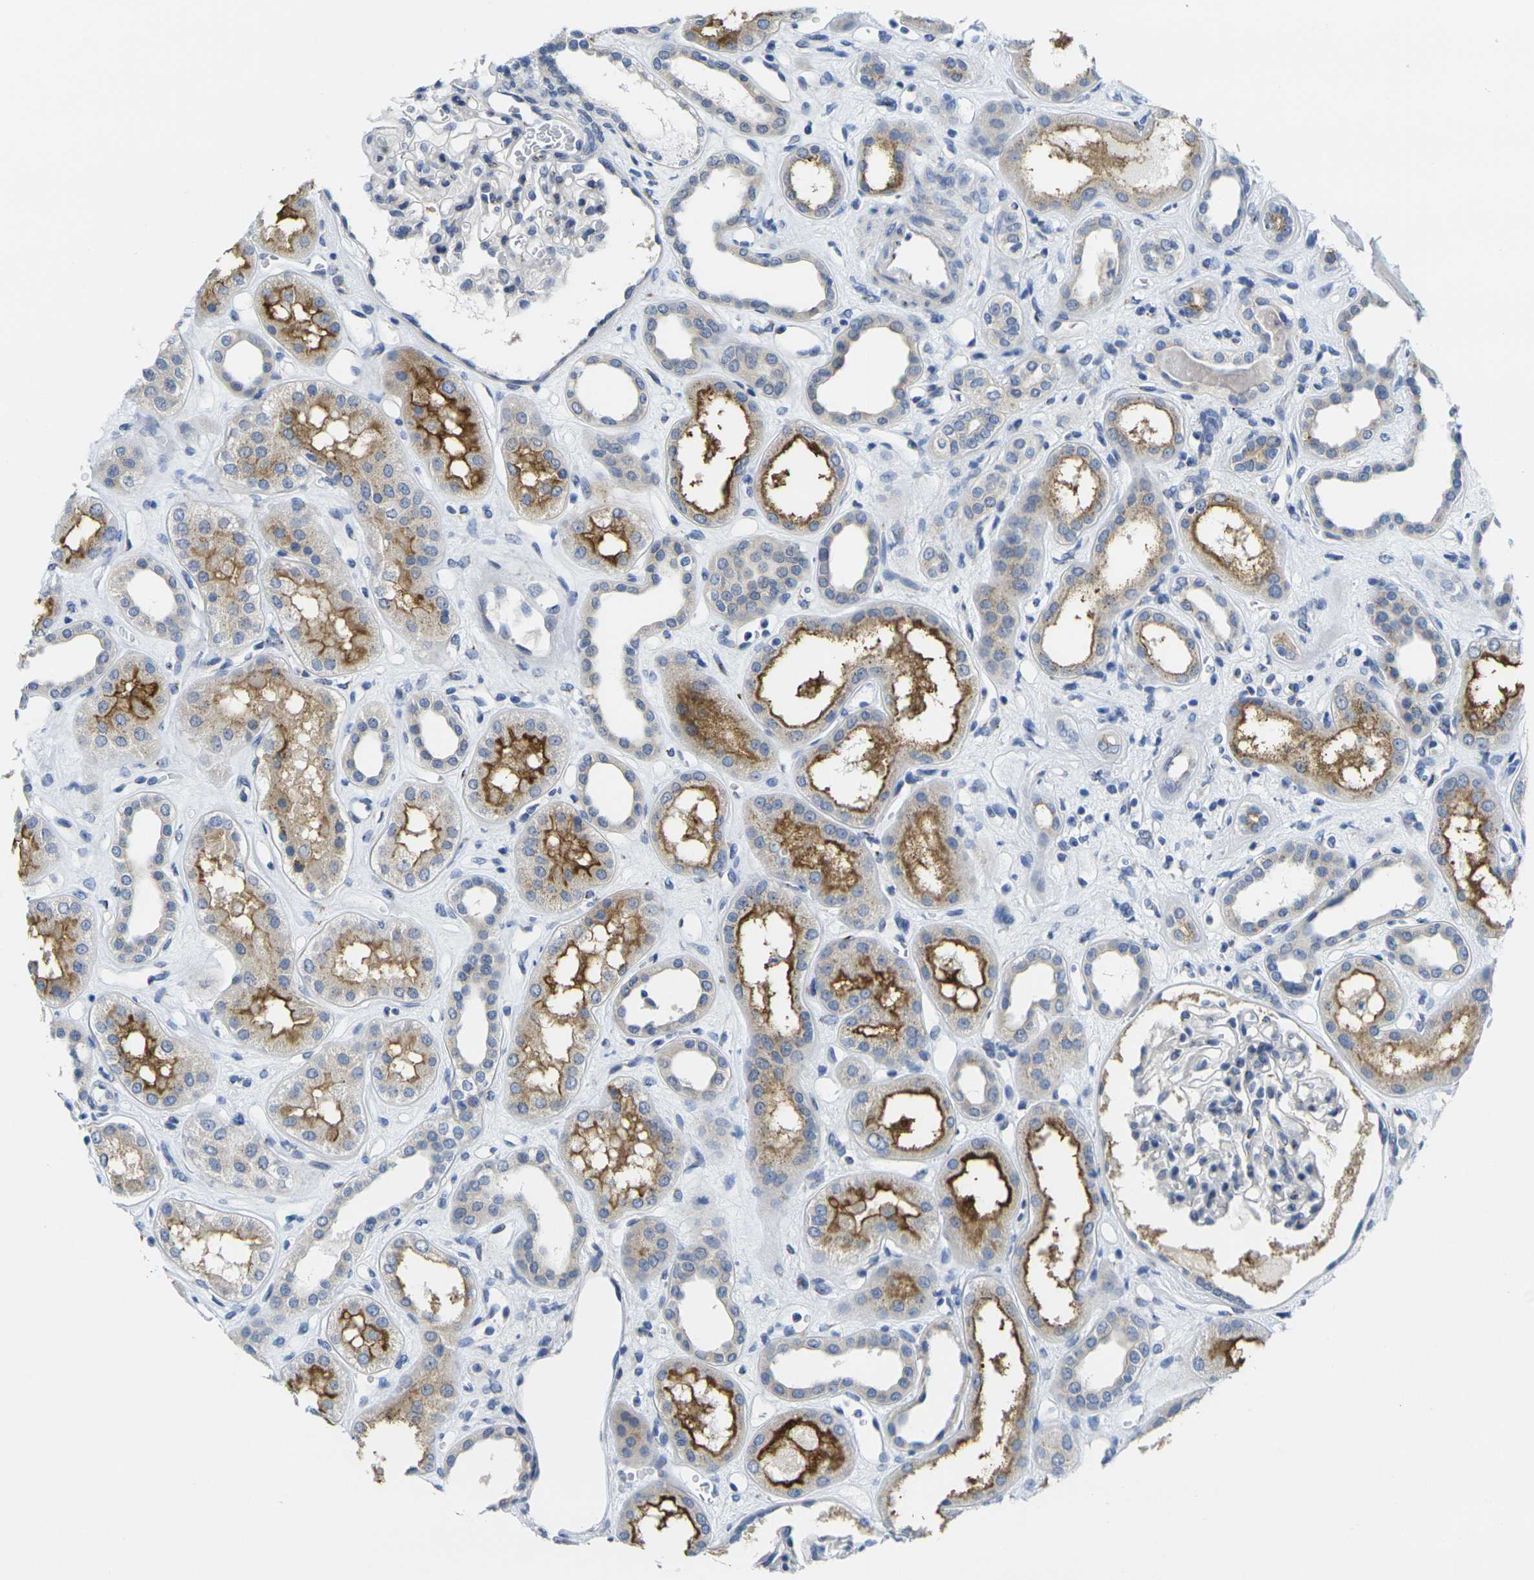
{"staining": {"intensity": "negative", "quantity": "none", "location": "none"}, "tissue": "kidney", "cell_type": "Cells in glomeruli", "image_type": "normal", "snomed": [{"axis": "morphology", "description": "Normal tissue, NOS"}, {"axis": "topography", "description": "Kidney"}], "caption": "DAB immunohistochemical staining of benign human kidney exhibits no significant staining in cells in glomeruli.", "gene": "CRK", "patient": {"sex": "male", "age": 59}}